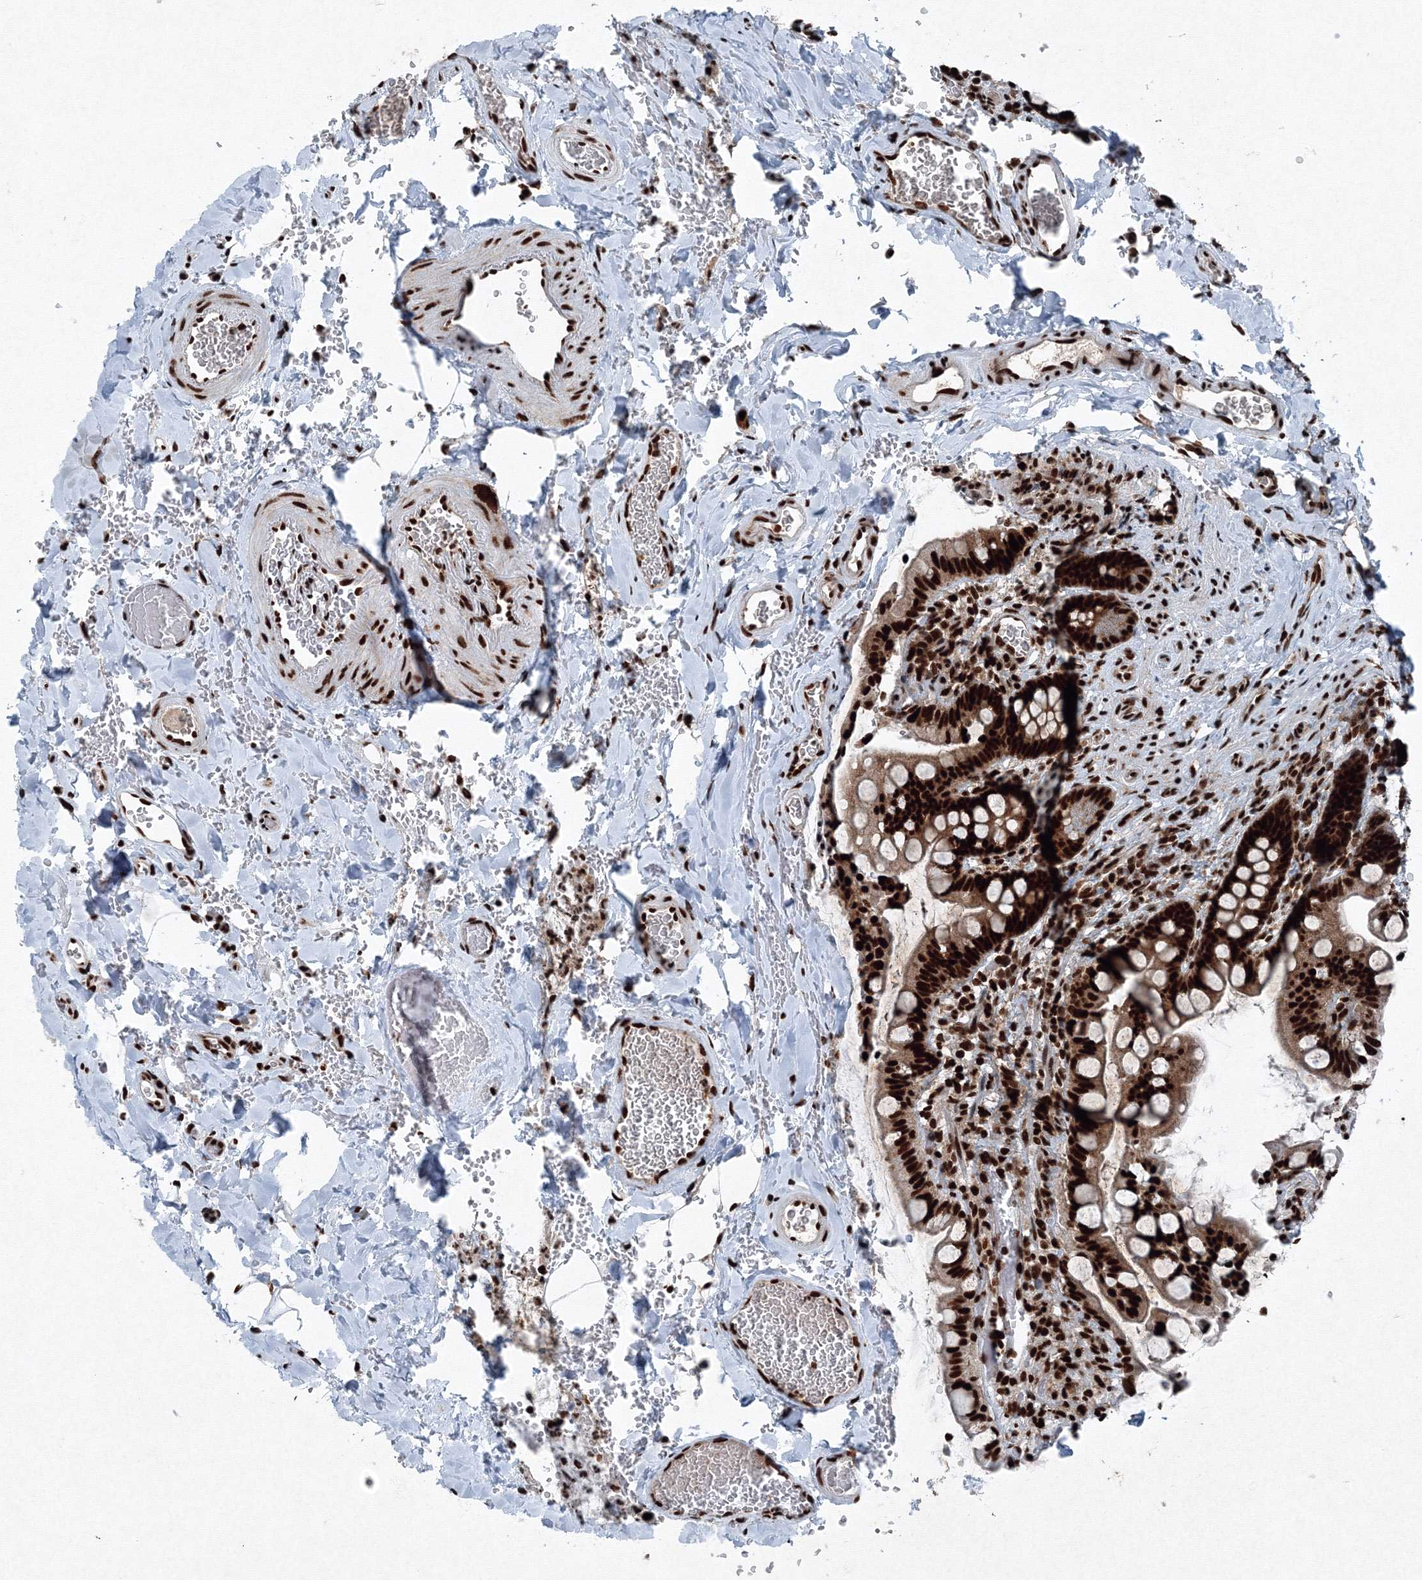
{"staining": {"intensity": "strong", "quantity": ">75%", "location": "nuclear"}, "tissue": "small intestine", "cell_type": "Glandular cells", "image_type": "normal", "snomed": [{"axis": "morphology", "description": "Normal tissue, NOS"}, {"axis": "topography", "description": "Small intestine"}], "caption": "An image of small intestine stained for a protein reveals strong nuclear brown staining in glandular cells.", "gene": "SNRPC", "patient": {"sex": "male", "age": 52}}